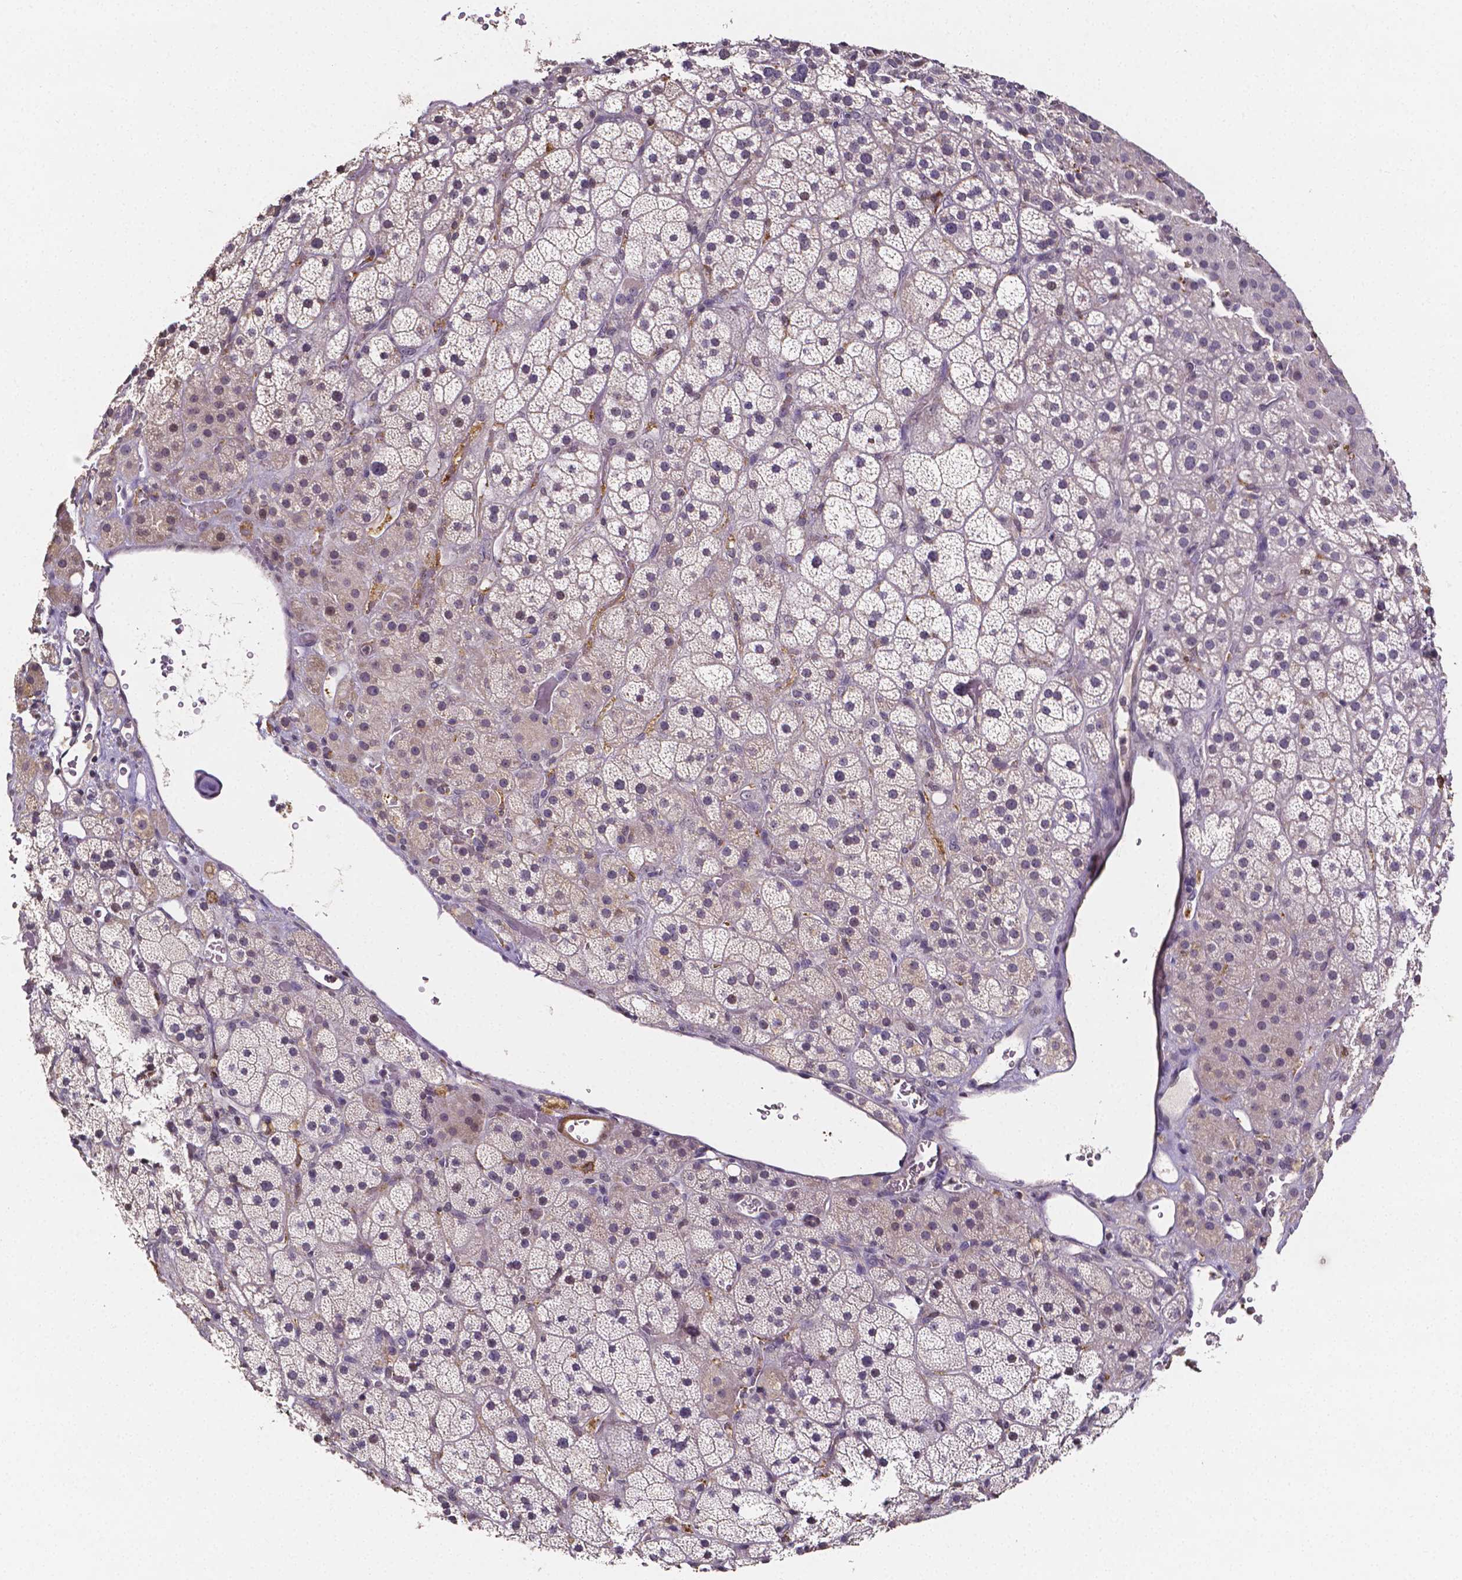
{"staining": {"intensity": "negative", "quantity": "none", "location": "none"}, "tissue": "adrenal gland", "cell_type": "Glandular cells", "image_type": "normal", "snomed": [{"axis": "morphology", "description": "Normal tissue, NOS"}, {"axis": "topography", "description": "Adrenal gland"}], "caption": "The immunohistochemistry (IHC) photomicrograph has no significant positivity in glandular cells of adrenal gland. Nuclei are stained in blue.", "gene": "NRGN", "patient": {"sex": "male", "age": 57}}